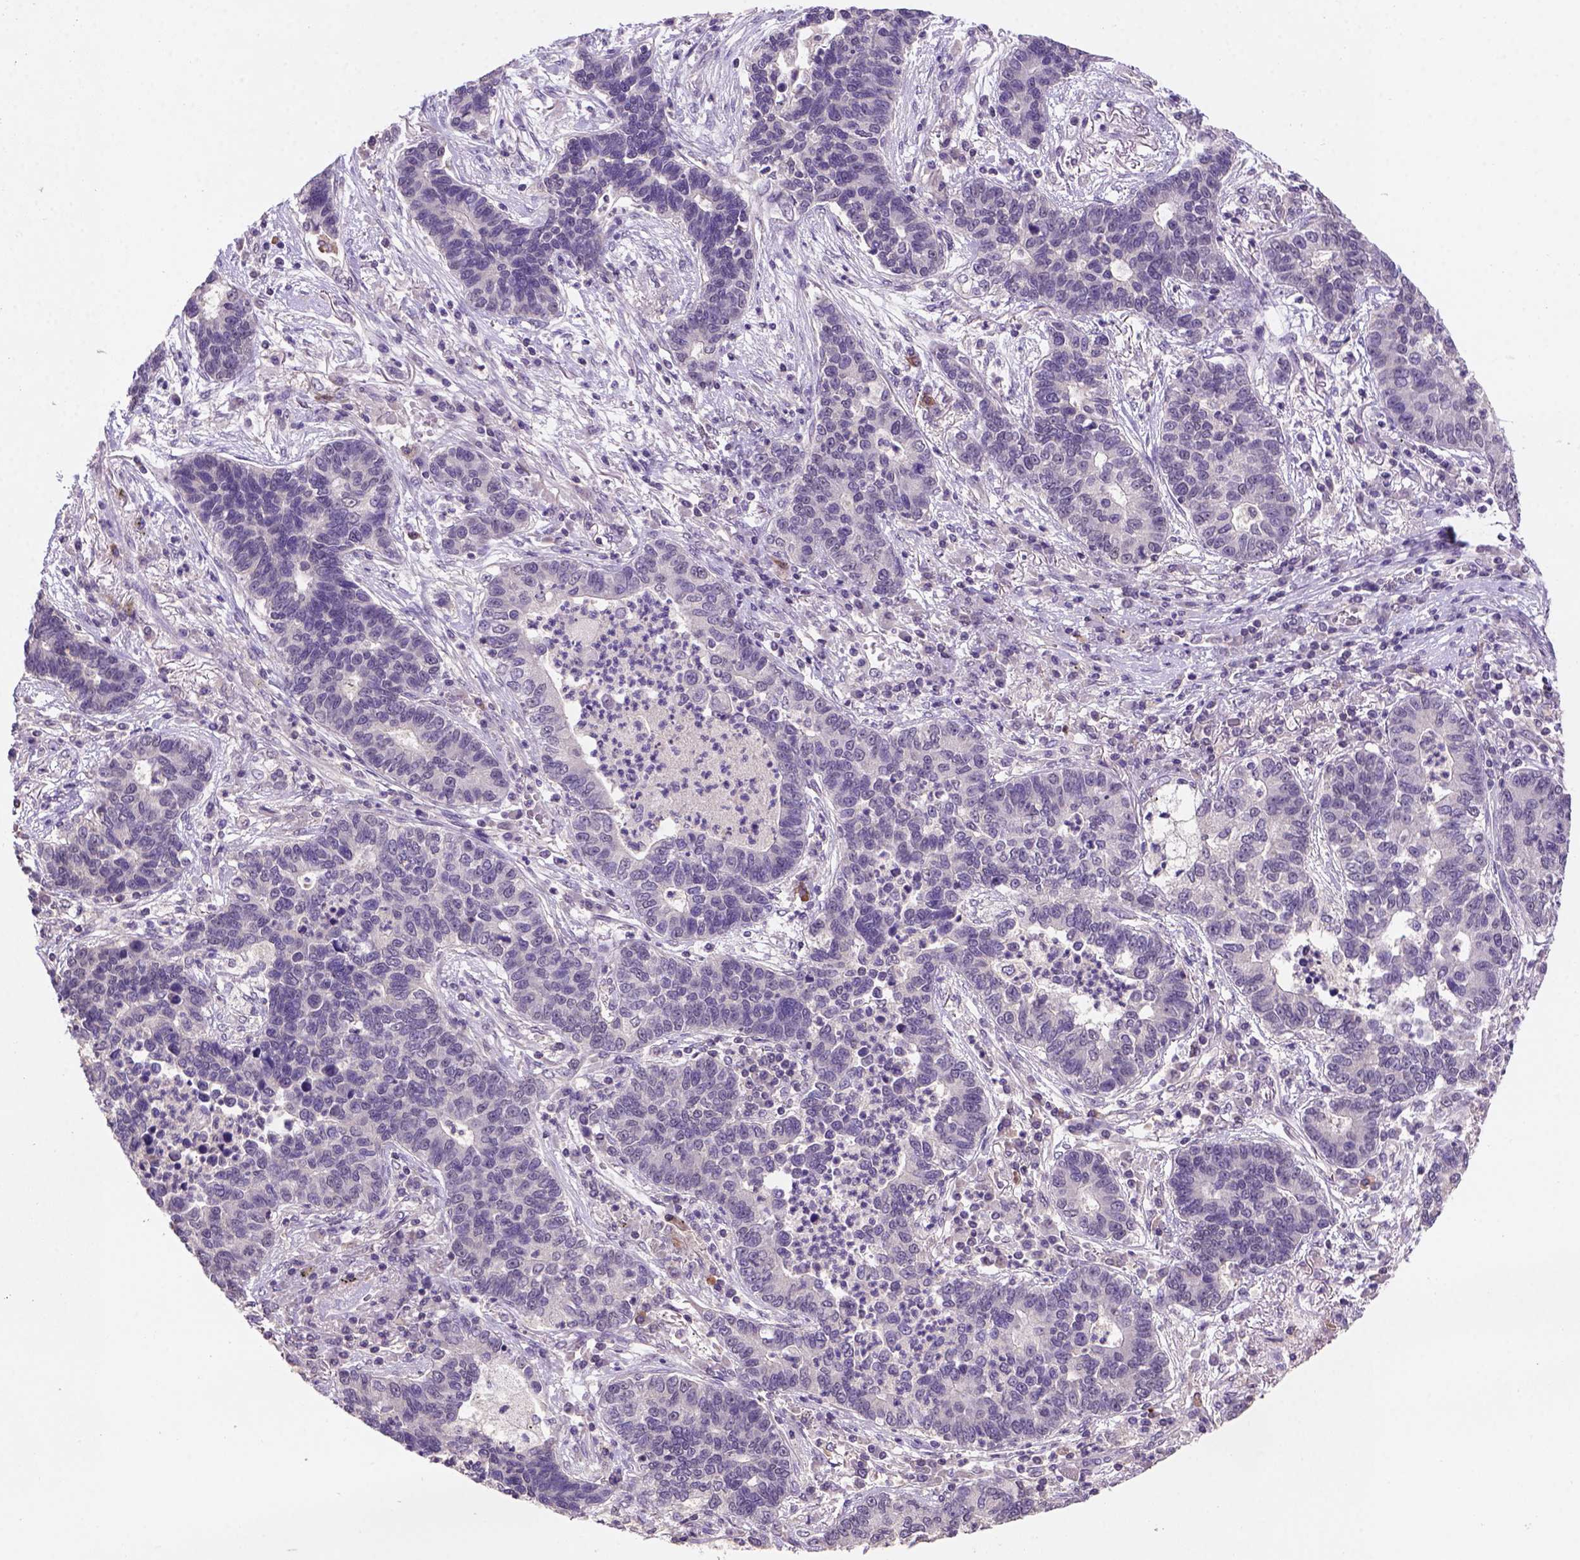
{"staining": {"intensity": "weak", "quantity": "<25%", "location": "cytoplasmic/membranous,nuclear"}, "tissue": "lung cancer", "cell_type": "Tumor cells", "image_type": "cancer", "snomed": [{"axis": "morphology", "description": "Adenocarcinoma, NOS"}, {"axis": "topography", "description": "Lung"}], "caption": "DAB (3,3'-diaminobenzidine) immunohistochemical staining of human lung cancer (adenocarcinoma) exhibits no significant expression in tumor cells. Nuclei are stained in blue.", "gene": "SCML4", "patient": {"sex": "female", "age": 57}}